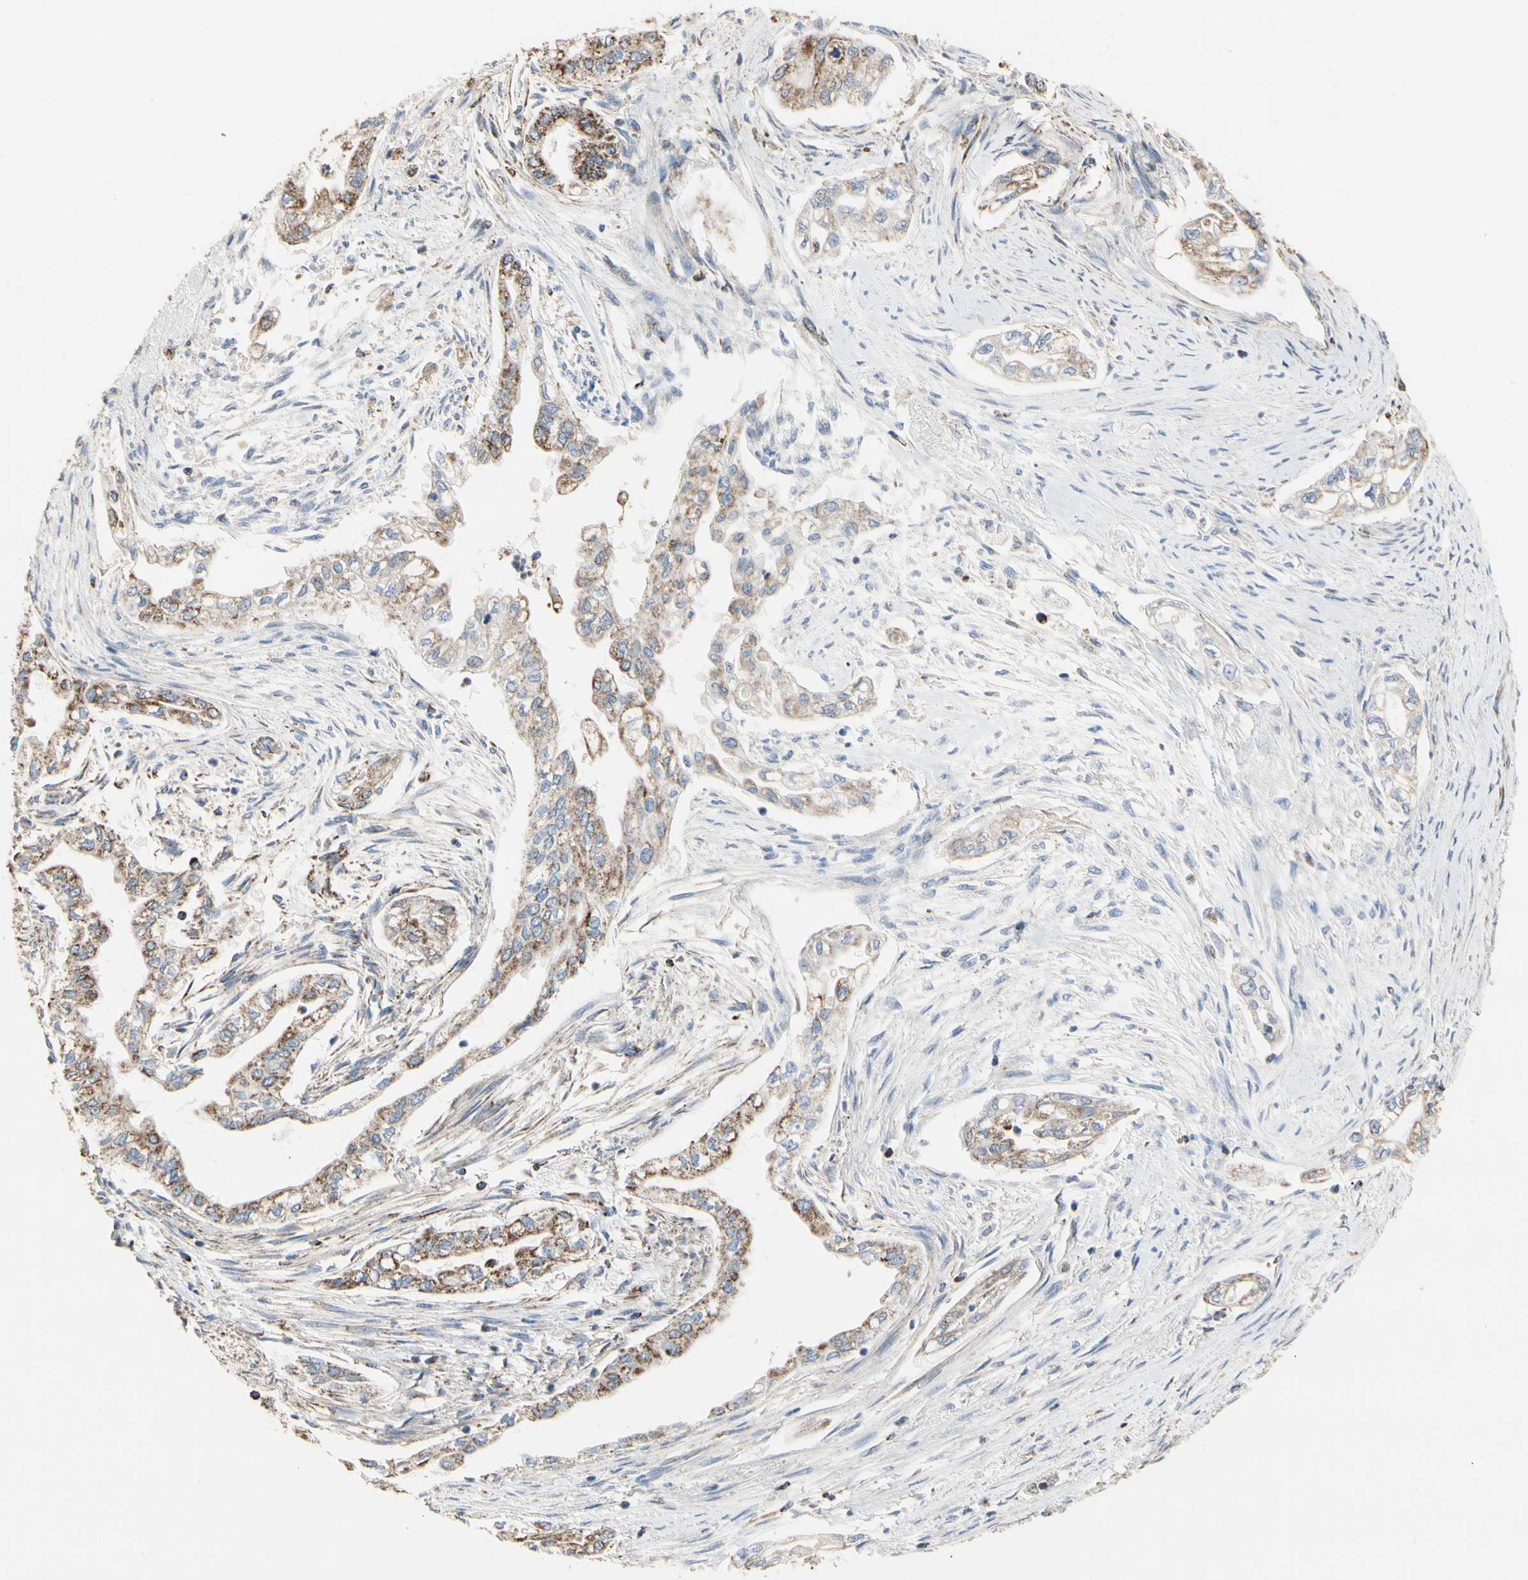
{"staining": {"intensity": "moderate", "quantity": "25%-75%", "location": "cytoplasmic/membranous"}, "tissue": "pancreatic cancer", "cell_type": "Tumor cells", "image_type": "cancer", "snomed": [{"axis": "morphology", "description": "Normal tissue, NOS"}, {"axis": "topography", "description": "Pancreas"}], "caption": "Immunohistochemical staining of human pancreatic cancer displays medium levels of moderate cytoplasmic/membranous positivity in approximately 25%-75% of tumor cells. (DAB (3,3'-diaminobenzidine) IHC, brown staining for protein, blue staining for nuclei).", "gene": "TUBA1A", "patient": {"sex": "male", "age": 42}}